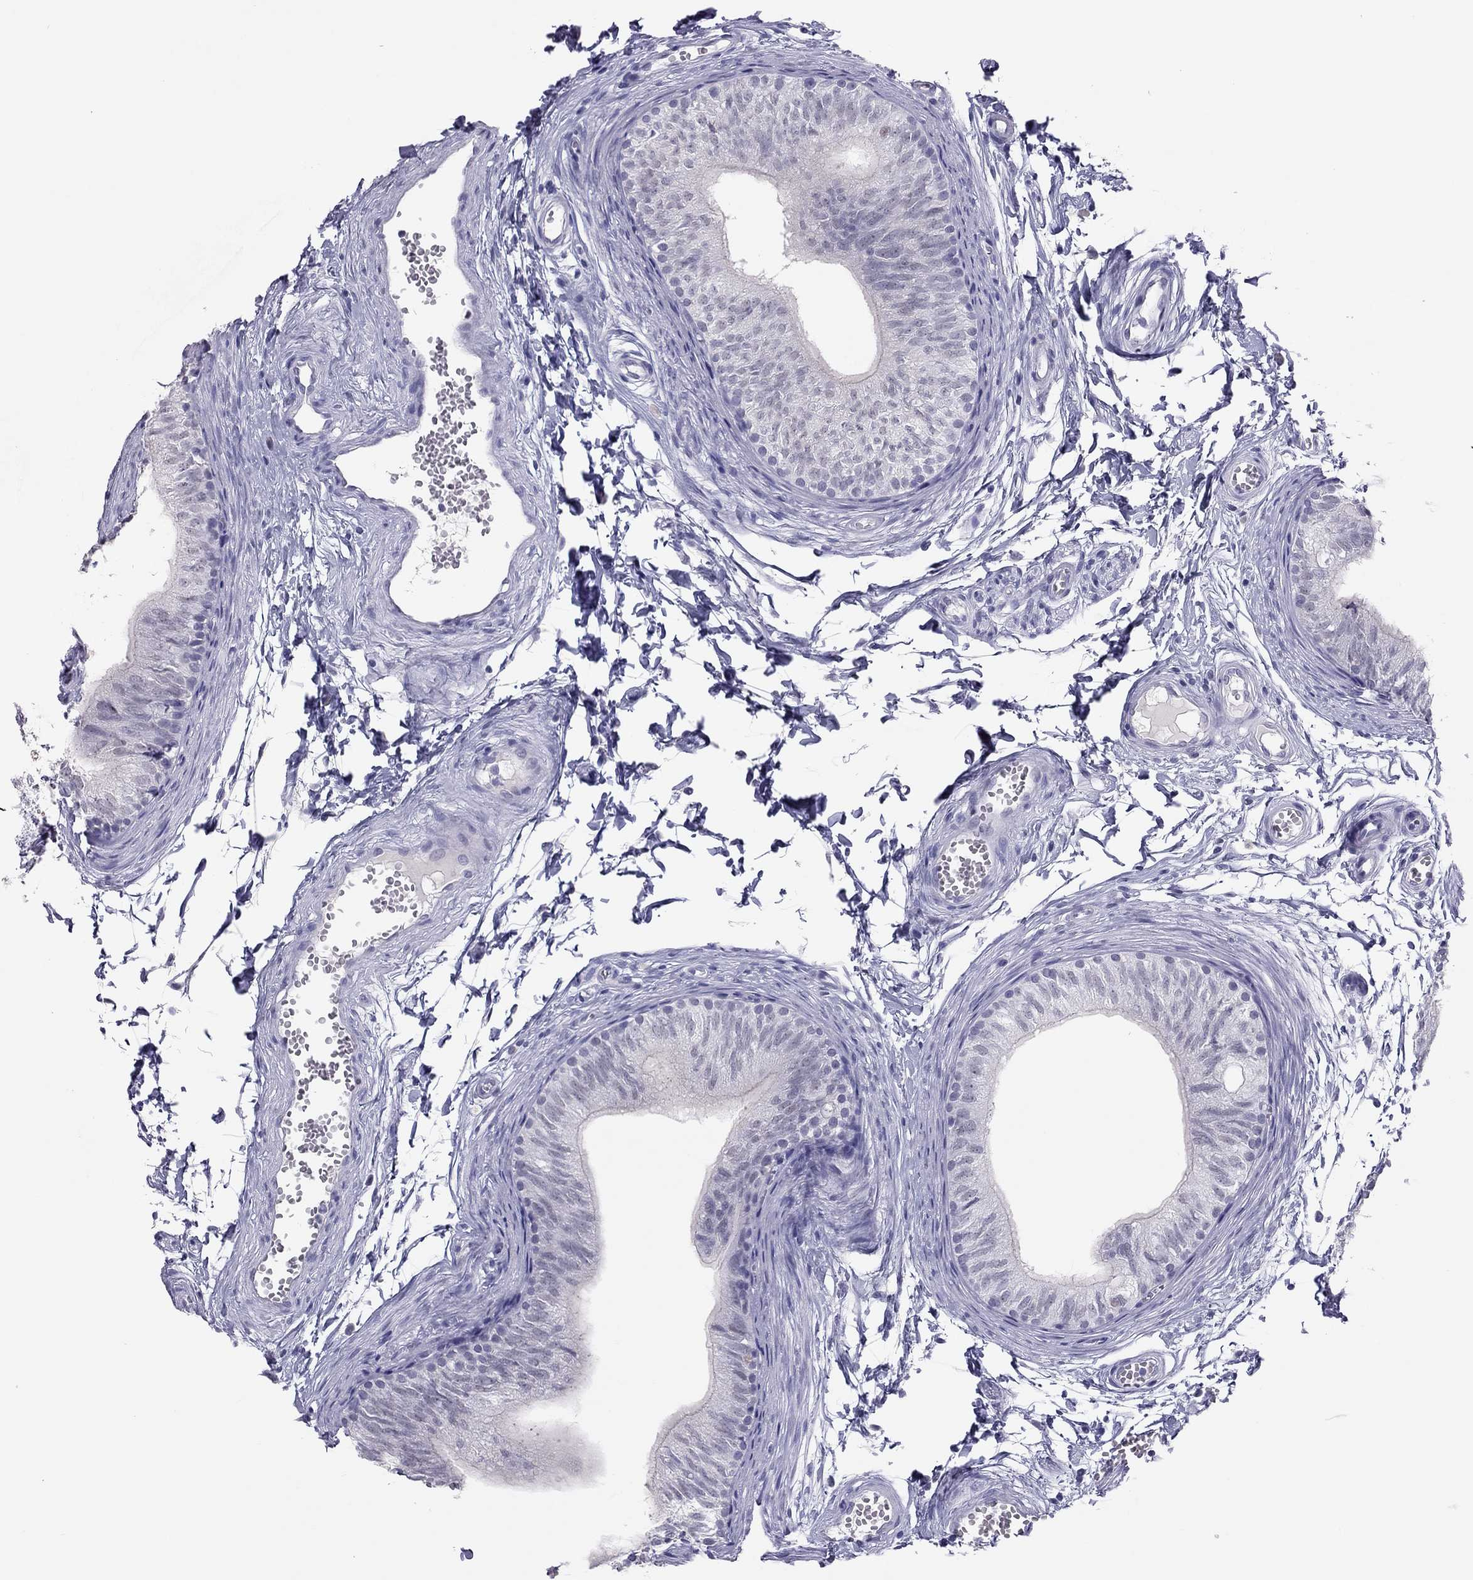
{"staining": {"intensity": "negative", "quantity": "none", "location": "none"}, "tissue": "epididymis", "cell_type": "Glandular cells", "image_type": "normal", "snomed": [{"axis": "morphology", "description": "Normal tissue, NOS"}, {"axis": "topography", "description": "Epididymis"}], "caption": "Human epididymis stained for a protein using IHC shows no staining in glandular cells.", "gene": "PHOX2A", "patient": {"sex": "male", "age": 22}}